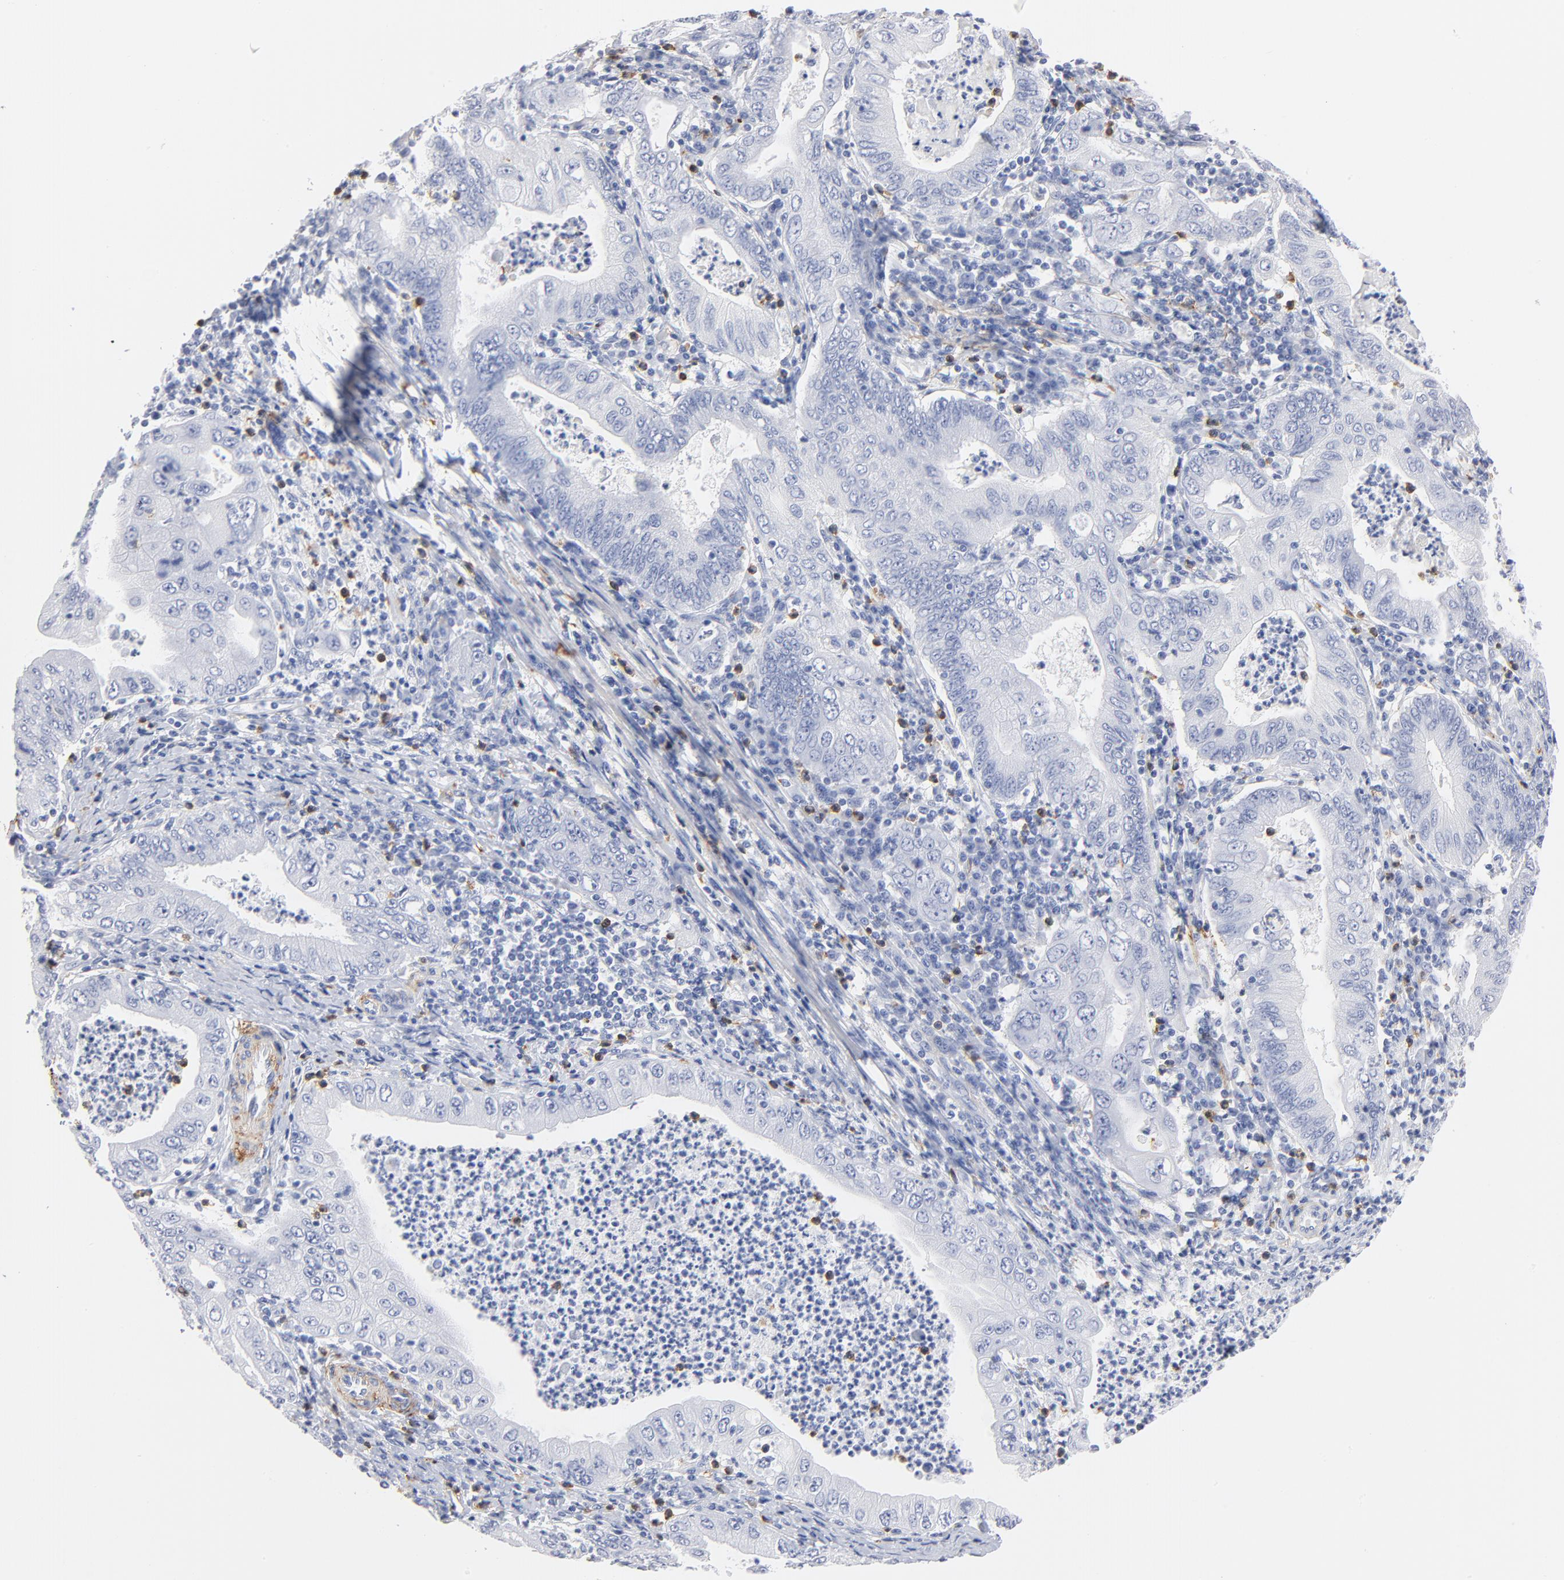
{"staining": {"intensity": "negative", "quantity": "none", "location": "none"}, "tissue": "stomach cancer", "cell_type": "Tumor cells", "image_type": "cancer", "snomed": [{"axis": "morphology", "description": "Normal tissue, NOS"}, {"axis": "morphology", "description": "Adenocarcinoma, NOS"}, {"axis": "topography", "description": "Esophagus"}, {"axis": "topography", "description": "Stomach, upper"}, {"axis": "topography", "description": "Peripheral nerve tissue"}], "caption": "Stomach cancer stained for a protein using immunohistochemistry (IHC) exhibits no expression tumor cells.", "gene": "AGTR1", "patient": {"sex": "male", "age": 62}}